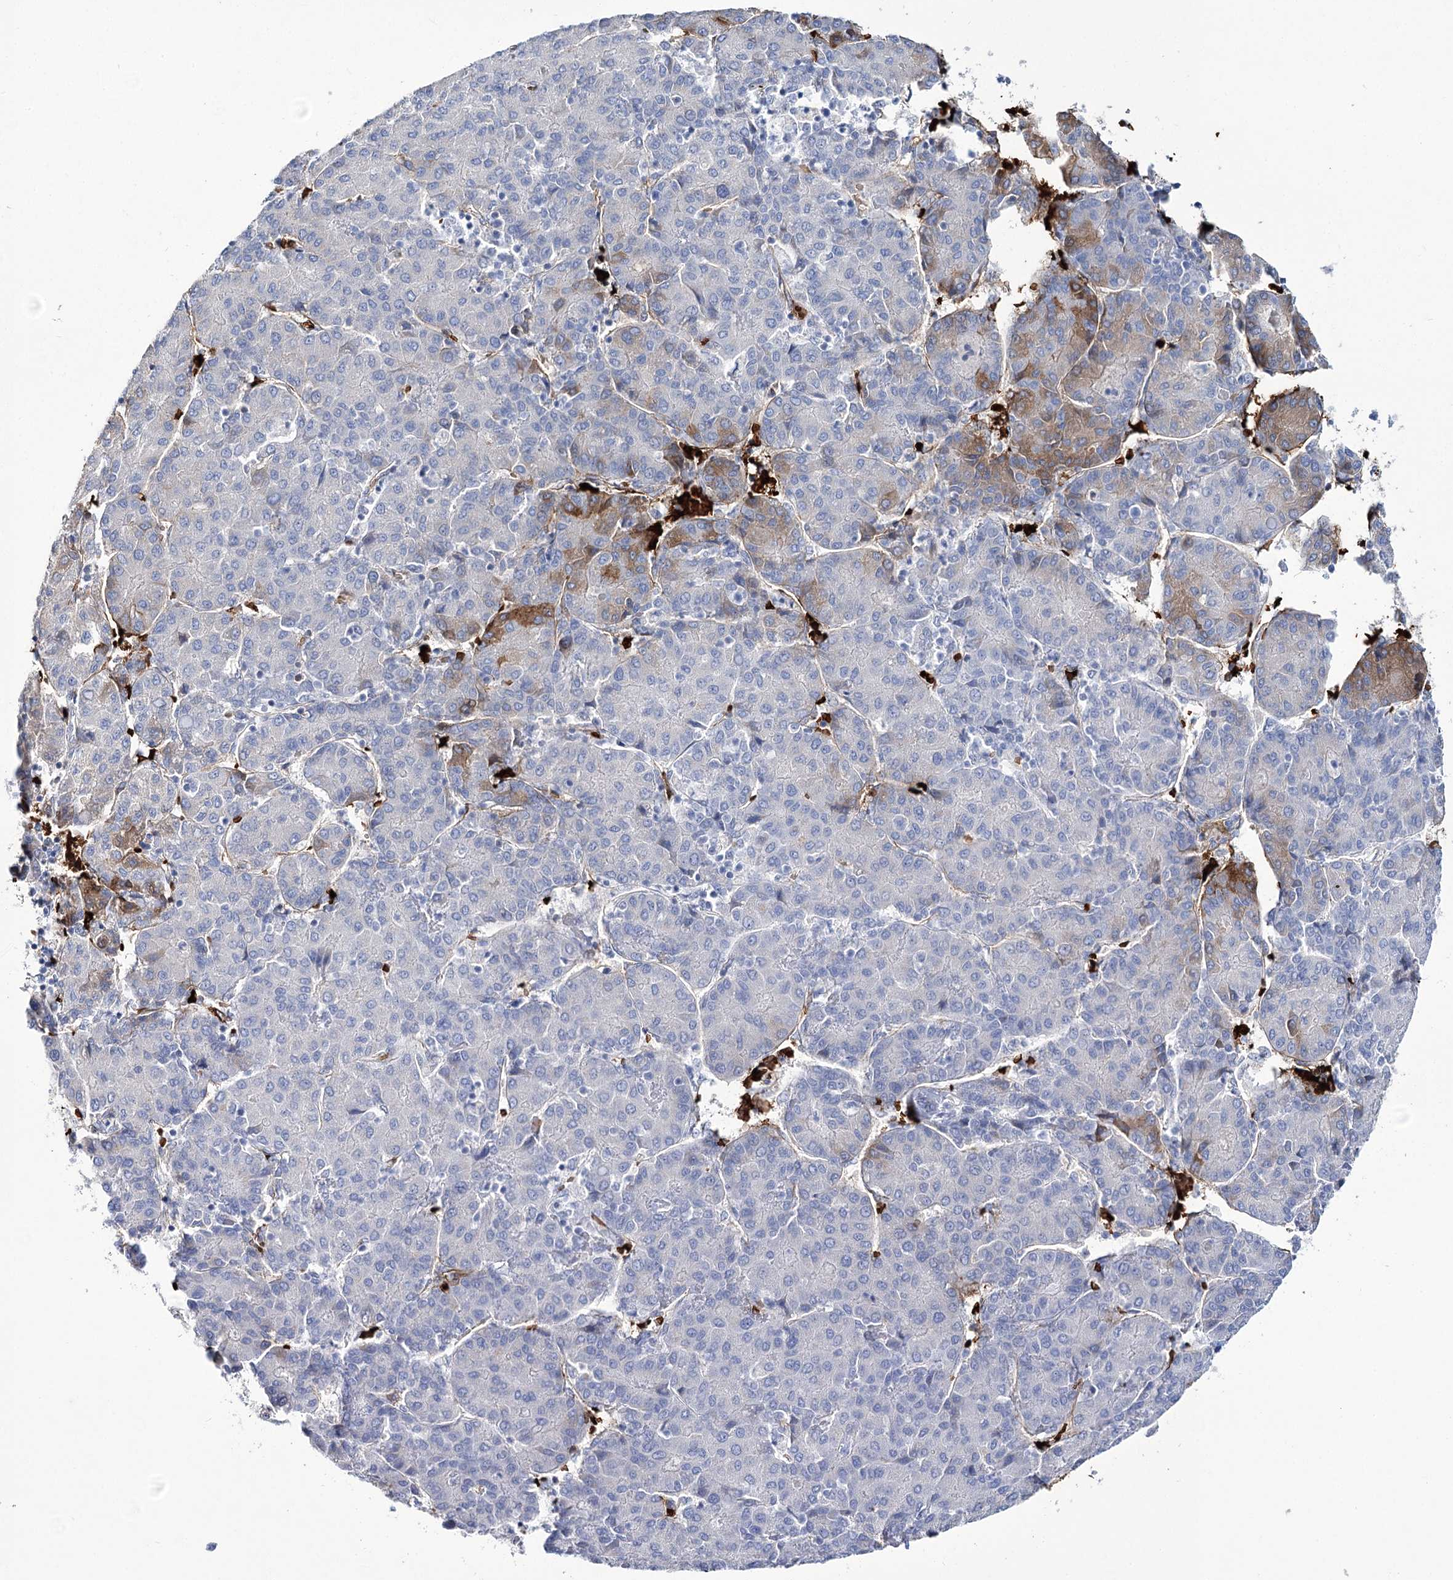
{"staining": {"intensity": "moderate", "quantity": "<25%", "location": "cytoplasmic/membranous"}, "tissue": "liver cancer", "cell_type": "Tumor cells", "image_type": "cancer", "snomed": [{"axis": "morphology", "description": "Carcinoma, Hepatocellular, NOS"}, {"axis": "topography", "description": "Liver"}], "caption": "The photomicrograph displays immunohistochemical staining of liver cancer. There is moderate cytoplasmic/membranous positivity is present in approximately <25% of tumor cells. The staining was performed using DAB to visualize the protein expression in brown, while the nuclei were stained in blue with hematoxylin (Magnification: 20x).", "gene": "GBF1", "patient": {"sex": "male", "age": 65}}